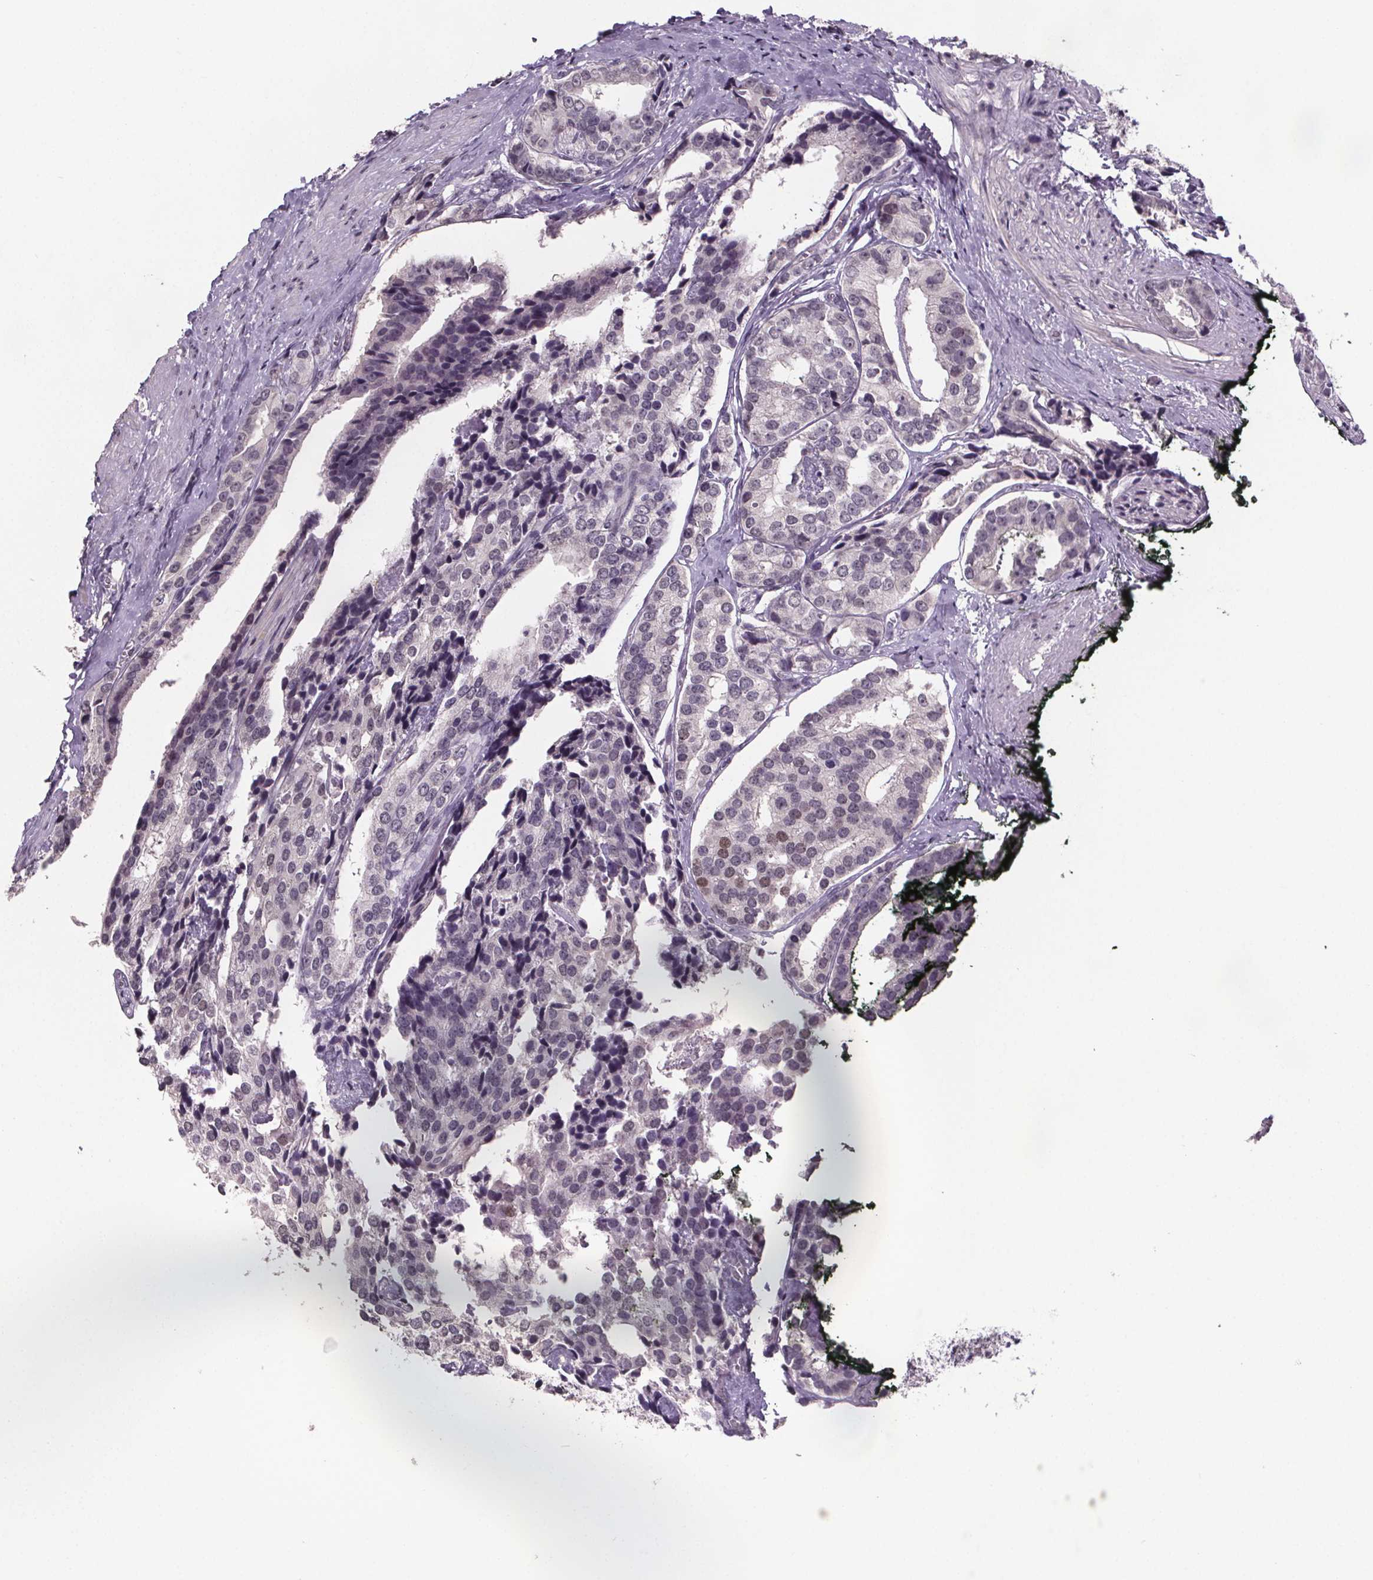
{"staining": {"intensity": "negative", "quantity": "none", "location": "none"}, "tissue": "prostate cancer", "cell_type": "Tumor cells", "image_type": "cancer", "snomed": [{"axis": "morphology", "description": "Adenocarcinoma, High grade"}, {"axis": "topography", "description": "Prostate"}], "caption": "High magnification brightfield microscopy of prostate high-grade adenocarcinoma stained with DAB (brown) and counterstained with hematoxylin (blue): tumor cells show no significant positivity. (Stains: DAB (3,3'-diaminobenzidine) immunohistochemistry with hematoxylin counter stain, Microscopy: brightfield microscopy at high magnification).", "gene": "NKX6-1", "patient": {"sex": "male", "age": 71}}